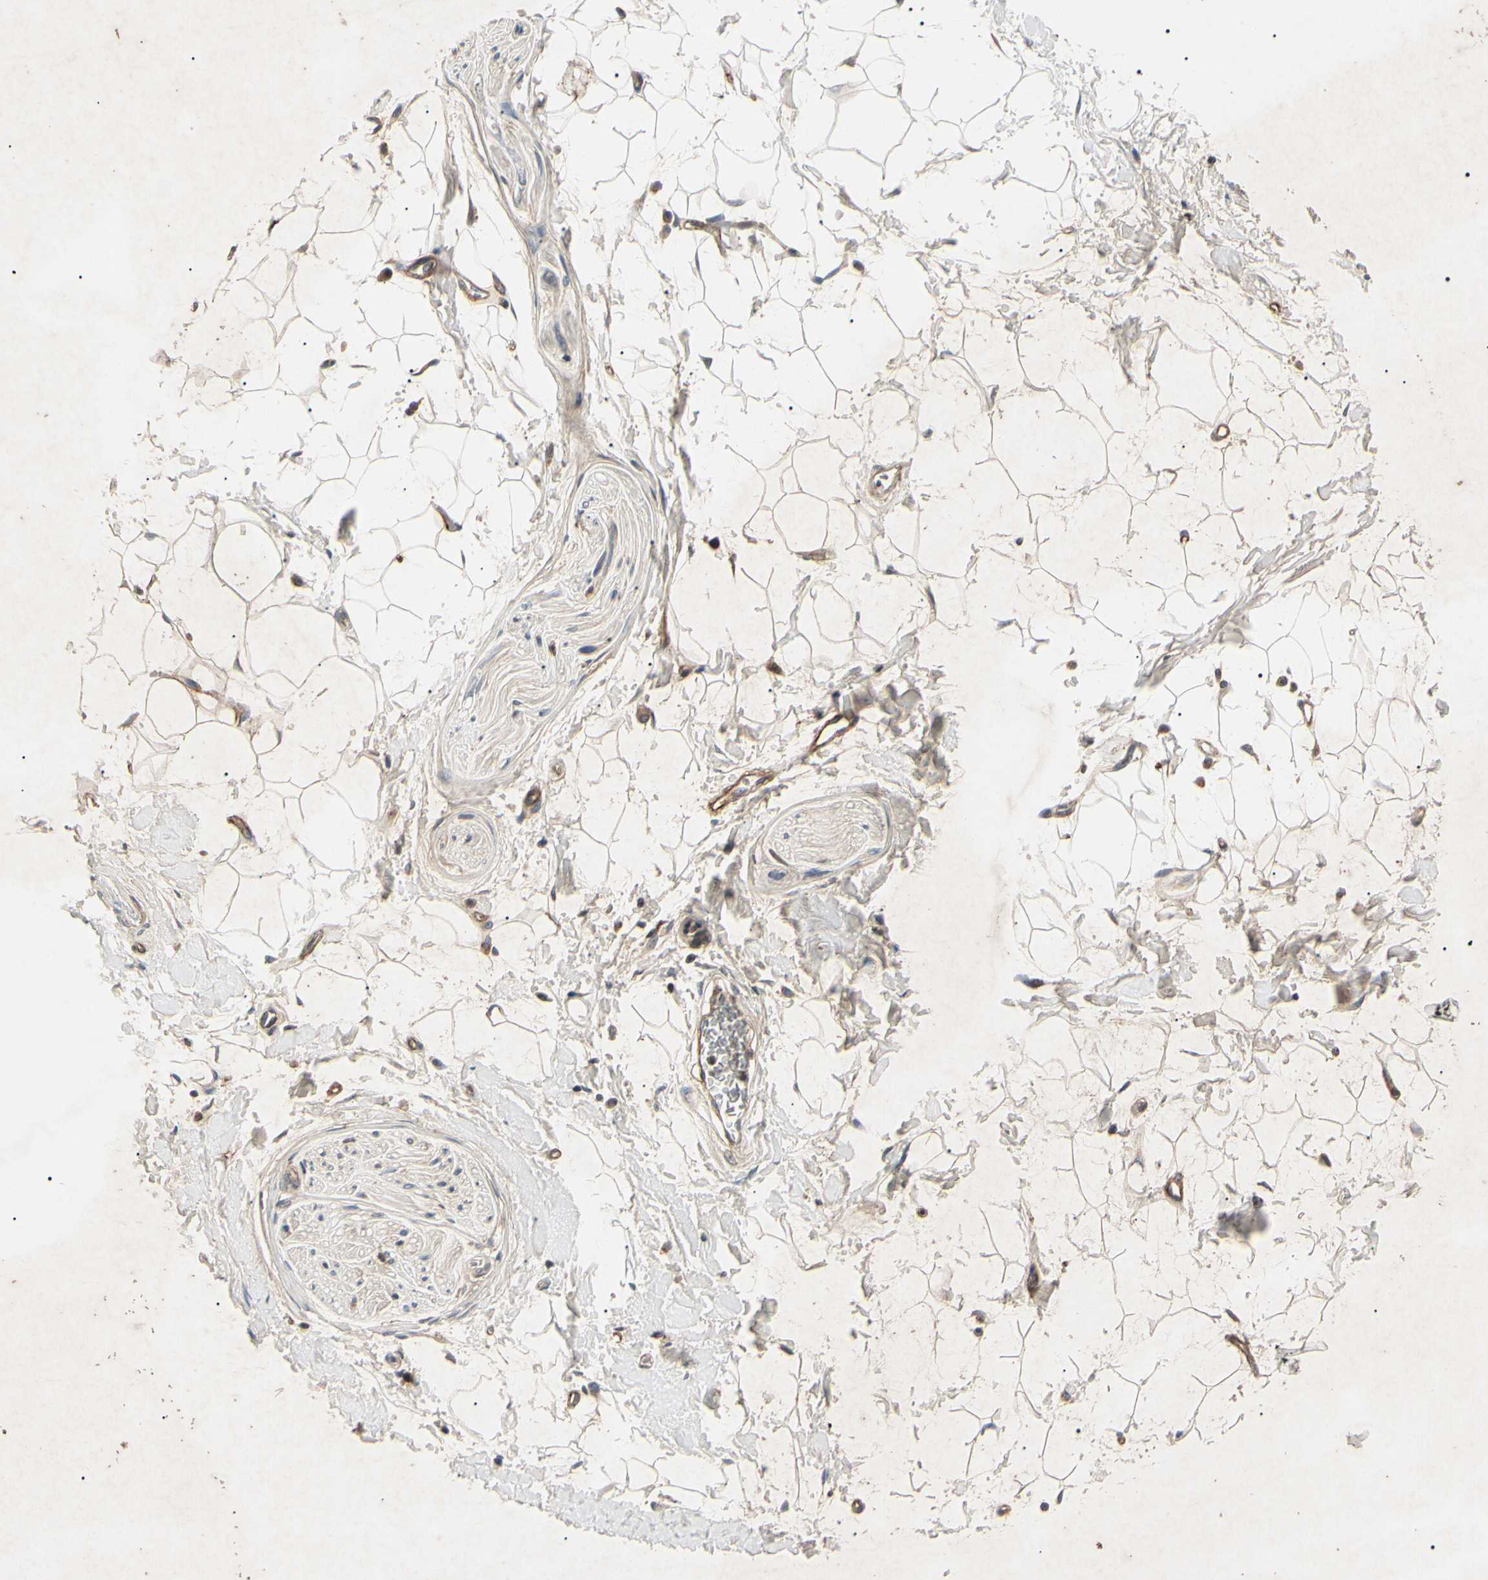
{"staining": {"intensity": "negative", "quantity": "none", "location": "none"}, "tissue": "adipose tissue", "cell_type": "Adipocytes", "image_type": "normal", "snomed": [{"axis": "morphology", "description": "Normal tissue, NOS"}, {"axis": "topography", "description": "Soft tissue"}], "caption": "Immunohistochemical staining of normal adipose tissue demonstrates no significant positivity in adipocytes. (DAB IHC visualized using brightfield microscopy, high magnification).", "gene": "AEBP1", "patient": {"sex": "male", "age": 72}}